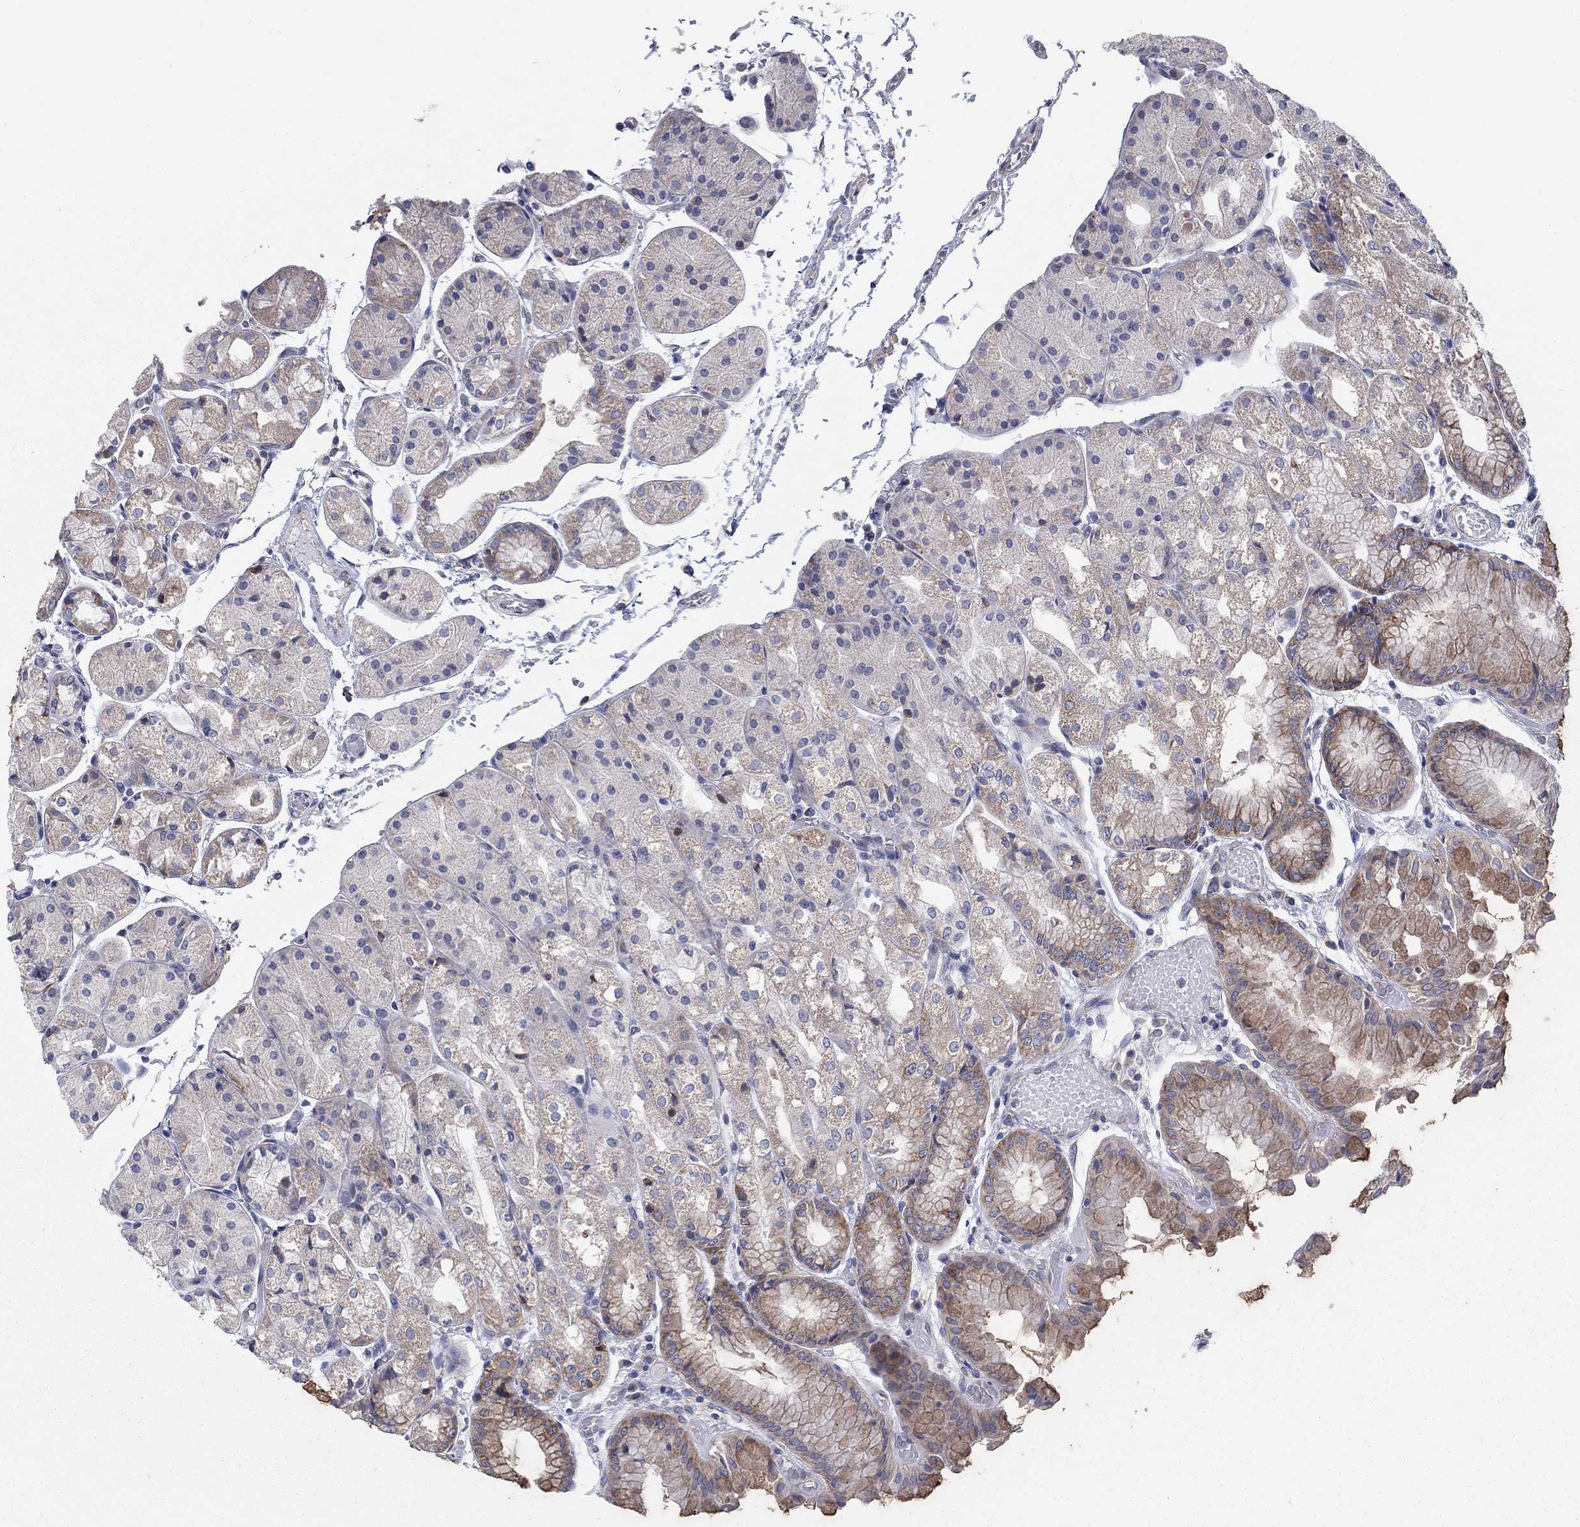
{"staining": {"intensity": "moderate", "quantity": "<25%", "location": "cytoplasmic/membranous"}, "tissue": "stomach", "cell_type": "Glandular cells", "image_type": "normal", "snomed": [{"axis": "morphology", "description": "Normal tissue, NOS"}, {"axis": "topography", "description": "Stomach, upper"}], "caption": "A brown stain labels moderate cytoplasmic/membranous expression of a protein in glandular cells of normal stomach. The staining was performed using DAB to visualize the protein expression in brown, while the nuclei were stained in blue with hematoxylin (Magnification: 20x).", "gene": "TMEM59", "patient": {"sex": "male", "age": 72}}